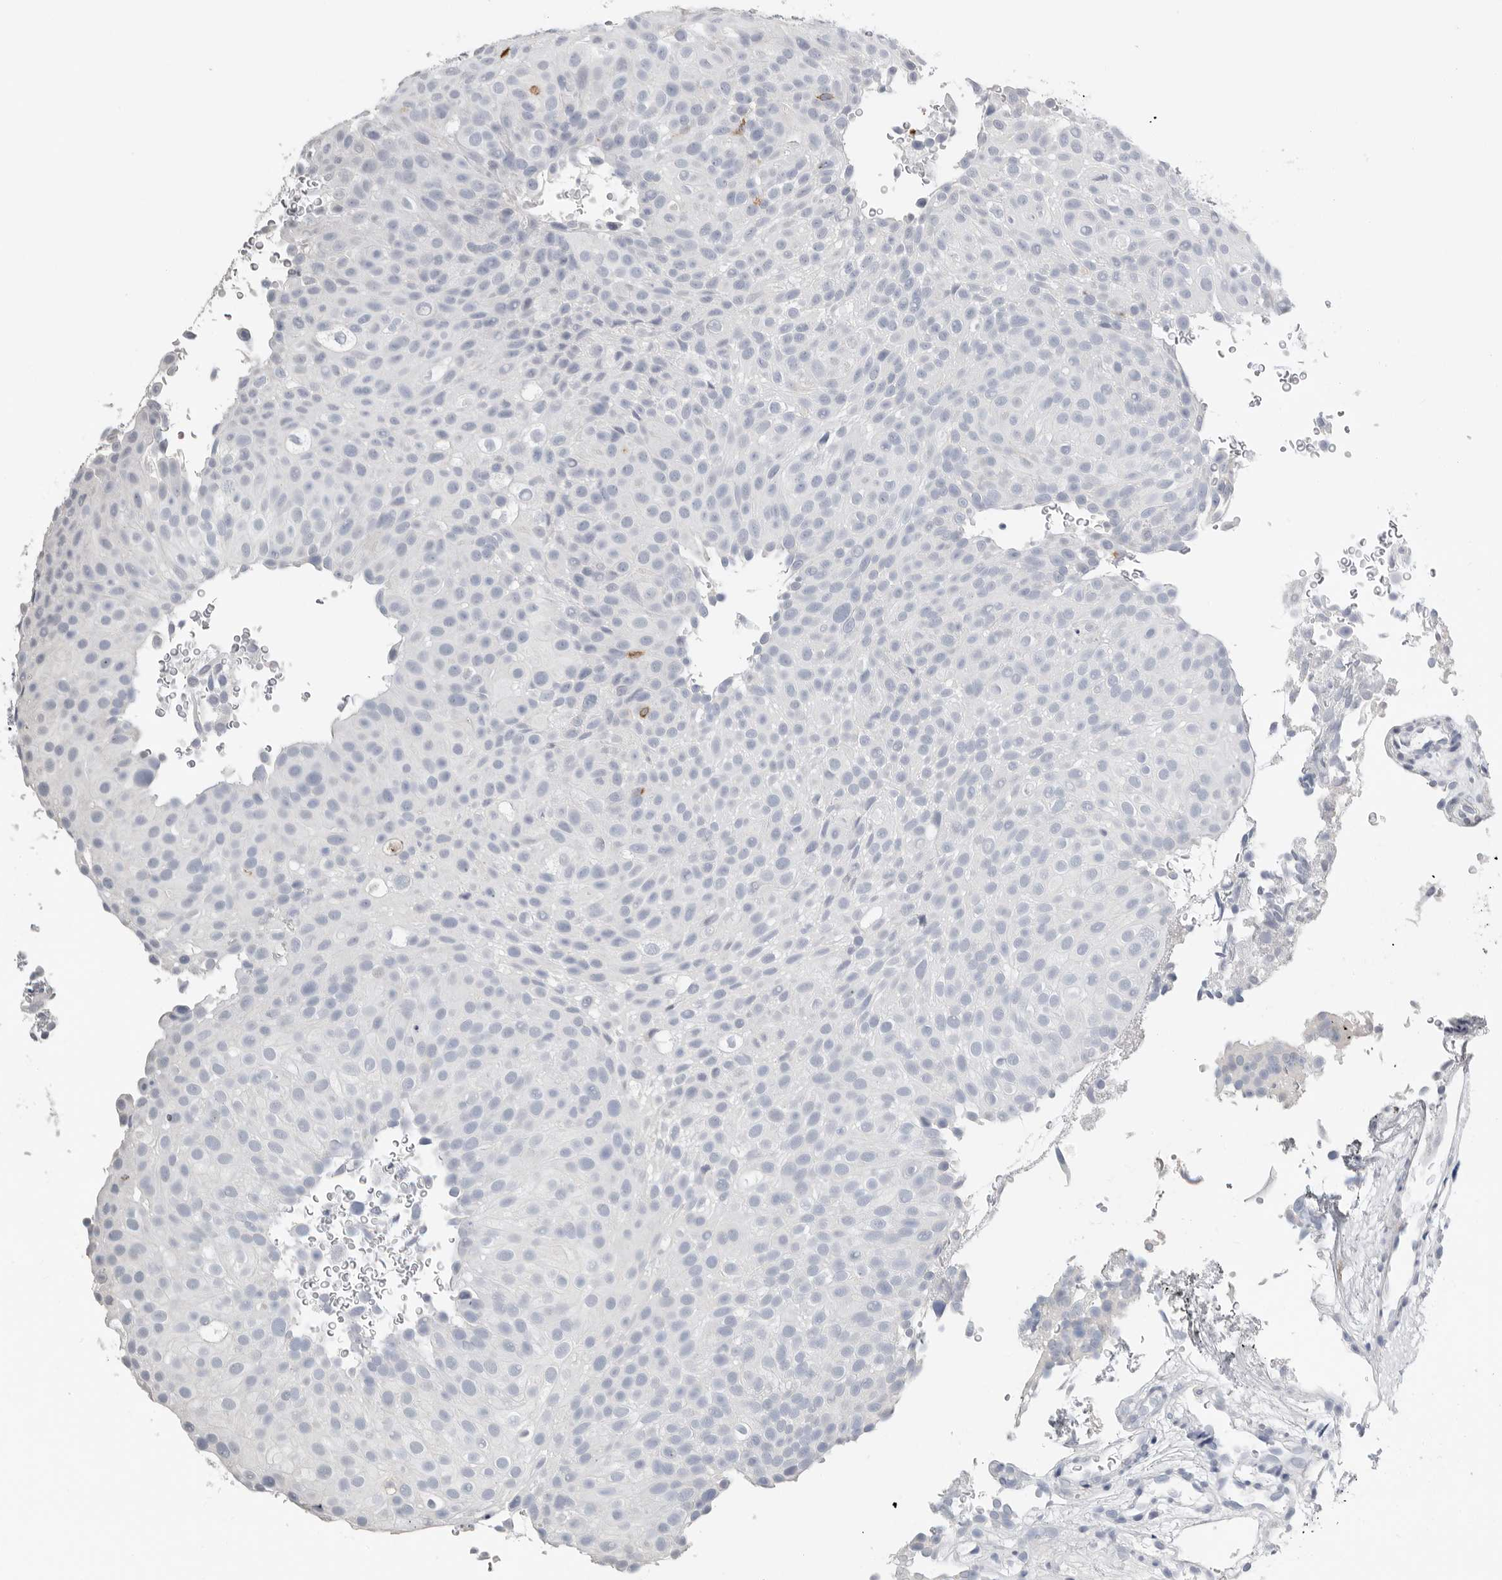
{"staining": {"intensity": "negative", "quantity": "none", "location": "none"}, "tissue": "urothelial cancer", "cell_type": "Tumor cells", "image_type": "cancer", "snomed": [{"axis": "morphology", "description": "Urothelial carcinoma, Low grade"}, {"axis": "topography", "description": "Urinary bladder"}], "caption": "High power microscopy histopathology image of an immunohistochemistry photomicrograph of urothelial cancer, revealing no significant expression in tumor cells.", "gene": "TIMP1", "patient": {"sex": "male", "age": 78}}